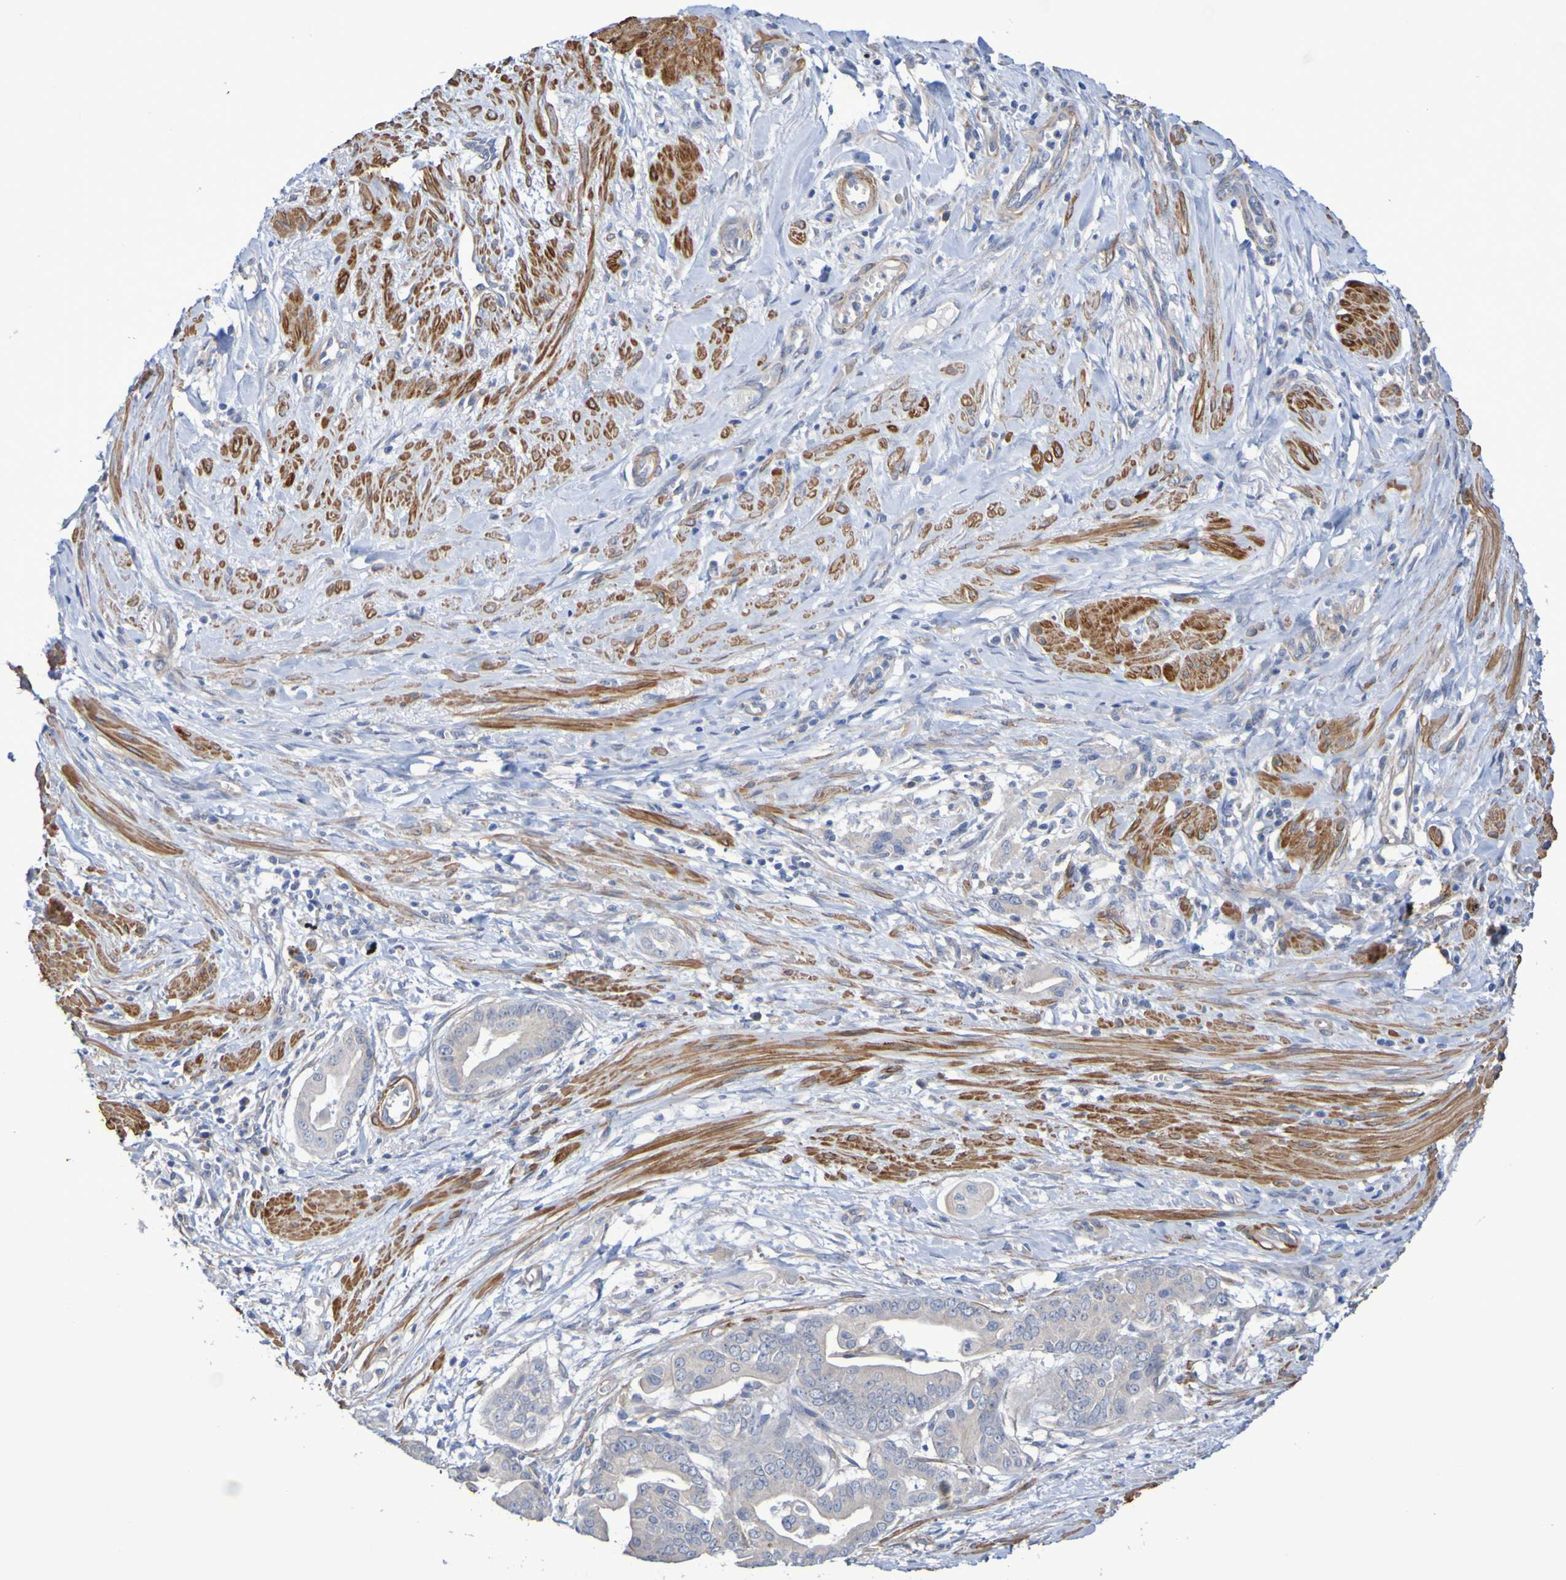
{"staining": {"intensity": "weak", "quantity": ">75%", "location": "cytoplasmic/membranous"}, "tissue": "pancreatic cancer", "cell_type": "Tumor cells", "image_type": "cancer", "snomed": [{"axis": "morphology", "description": "Adenocarcinoma, NOS"}, {"axis": "topography", "description": "Pancreas"}], "caption": "Immunohistochemistry (DAB) staining of human pancreatic adenocarcinoma shows weak cytoplasmic/membranous protein expression in about >75% of tumor cells. (DAB (3,3'-diaminobenzidine) IHC with brightfield microscopy, high magnification).", "gene": "SRPRB", "patient": {"sex": "female", "age": 75}}